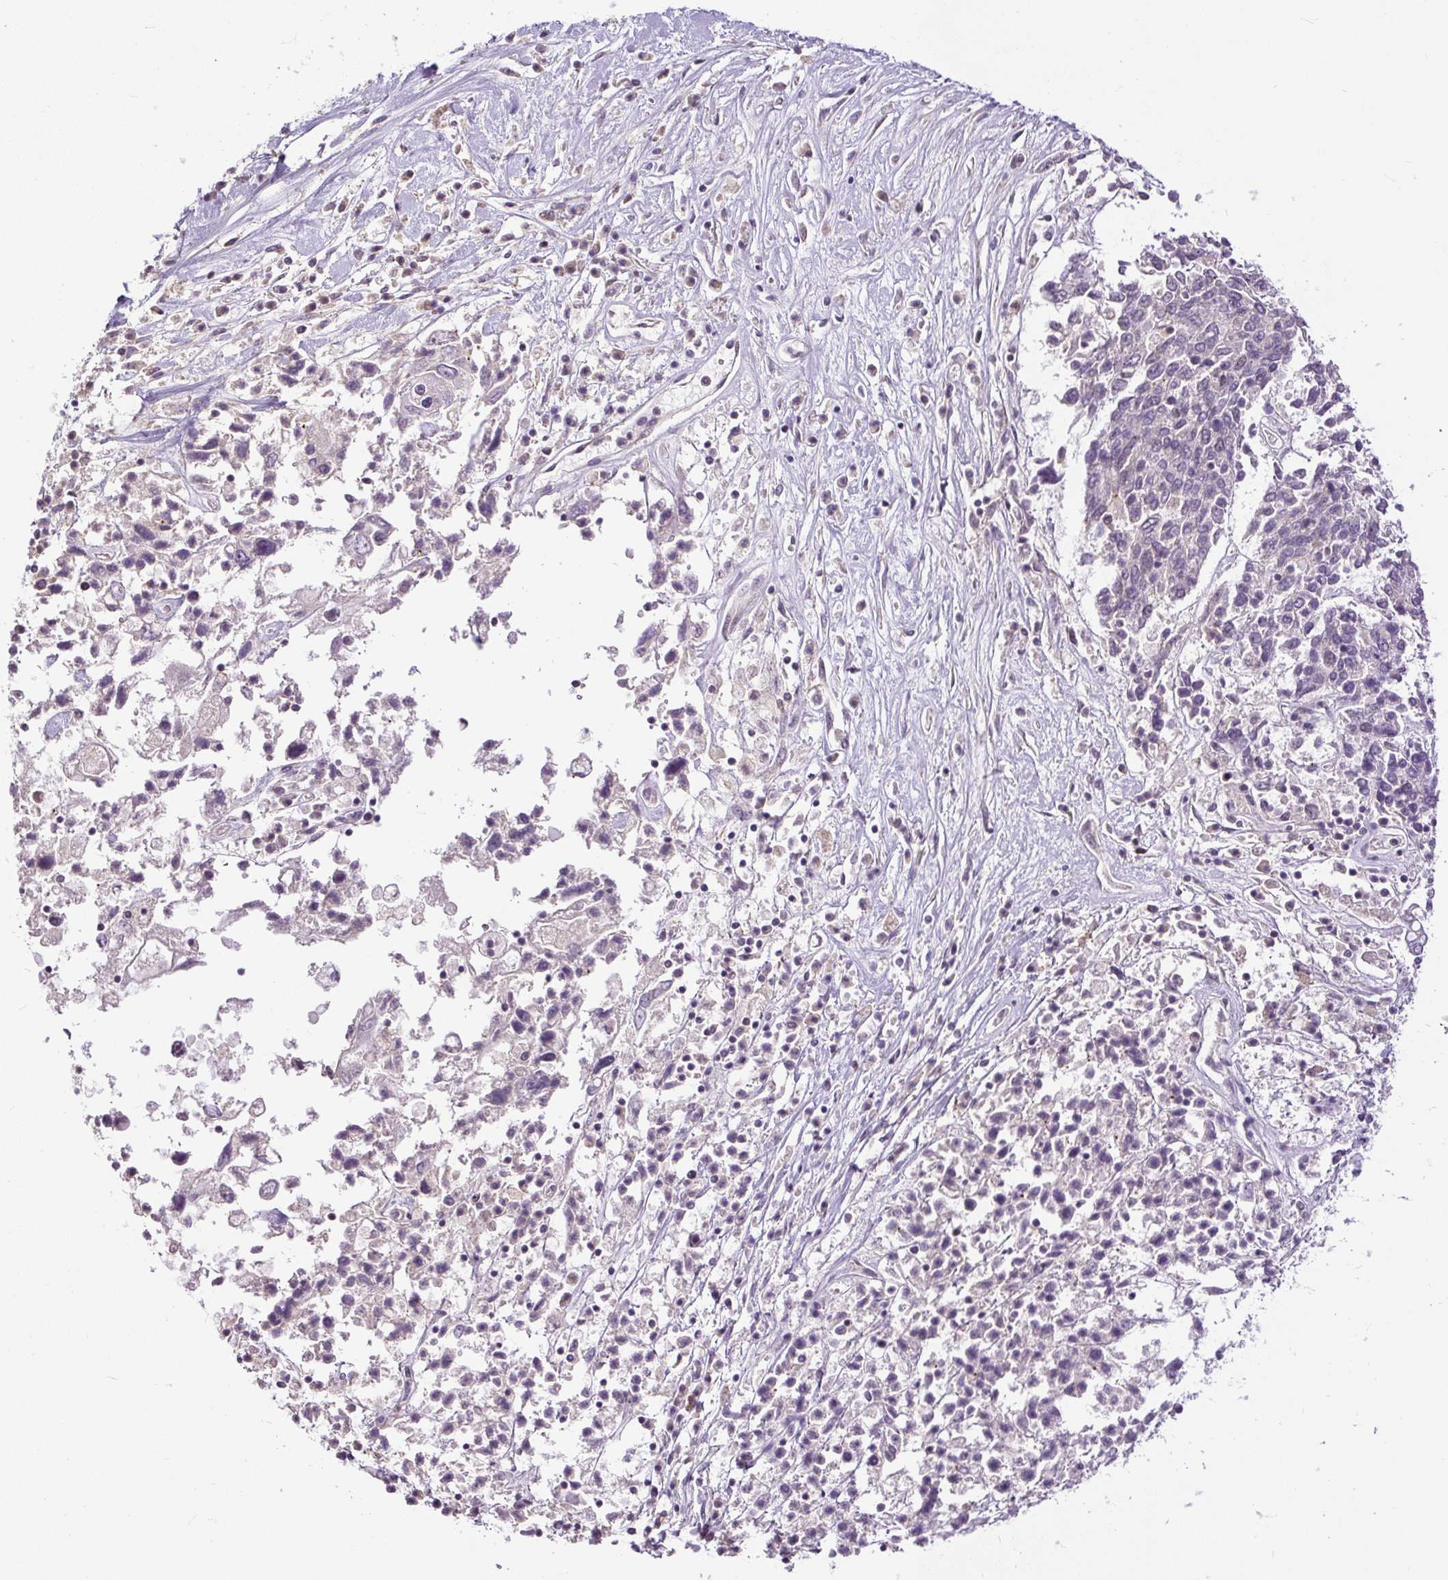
{"staining": {"intensity": "negative", "quantity": "none", "location": "none"}, "tissue": "ovarian cancer", "cell_type": "Tumor cells", "image_type": "cancer", "snomed": [{"axis": "morphology", "description": "Carcinoma, endometroid"}, {"axis": "topography", "description": "Ovary"}], "caption": "This micrograph is of ovarian endometroid carcinoma stained with IHC to label a protein in brown with the nuclei are counter-stained blue. There is no staining in tumor cells. (Brightfield microscopy of DAB (3,3'-diaminobenzidine) immunohistochemistry (IHC) at high magnification).", "gene": "RACGAP1", "patient": {"sex": "female", "age": 62}}